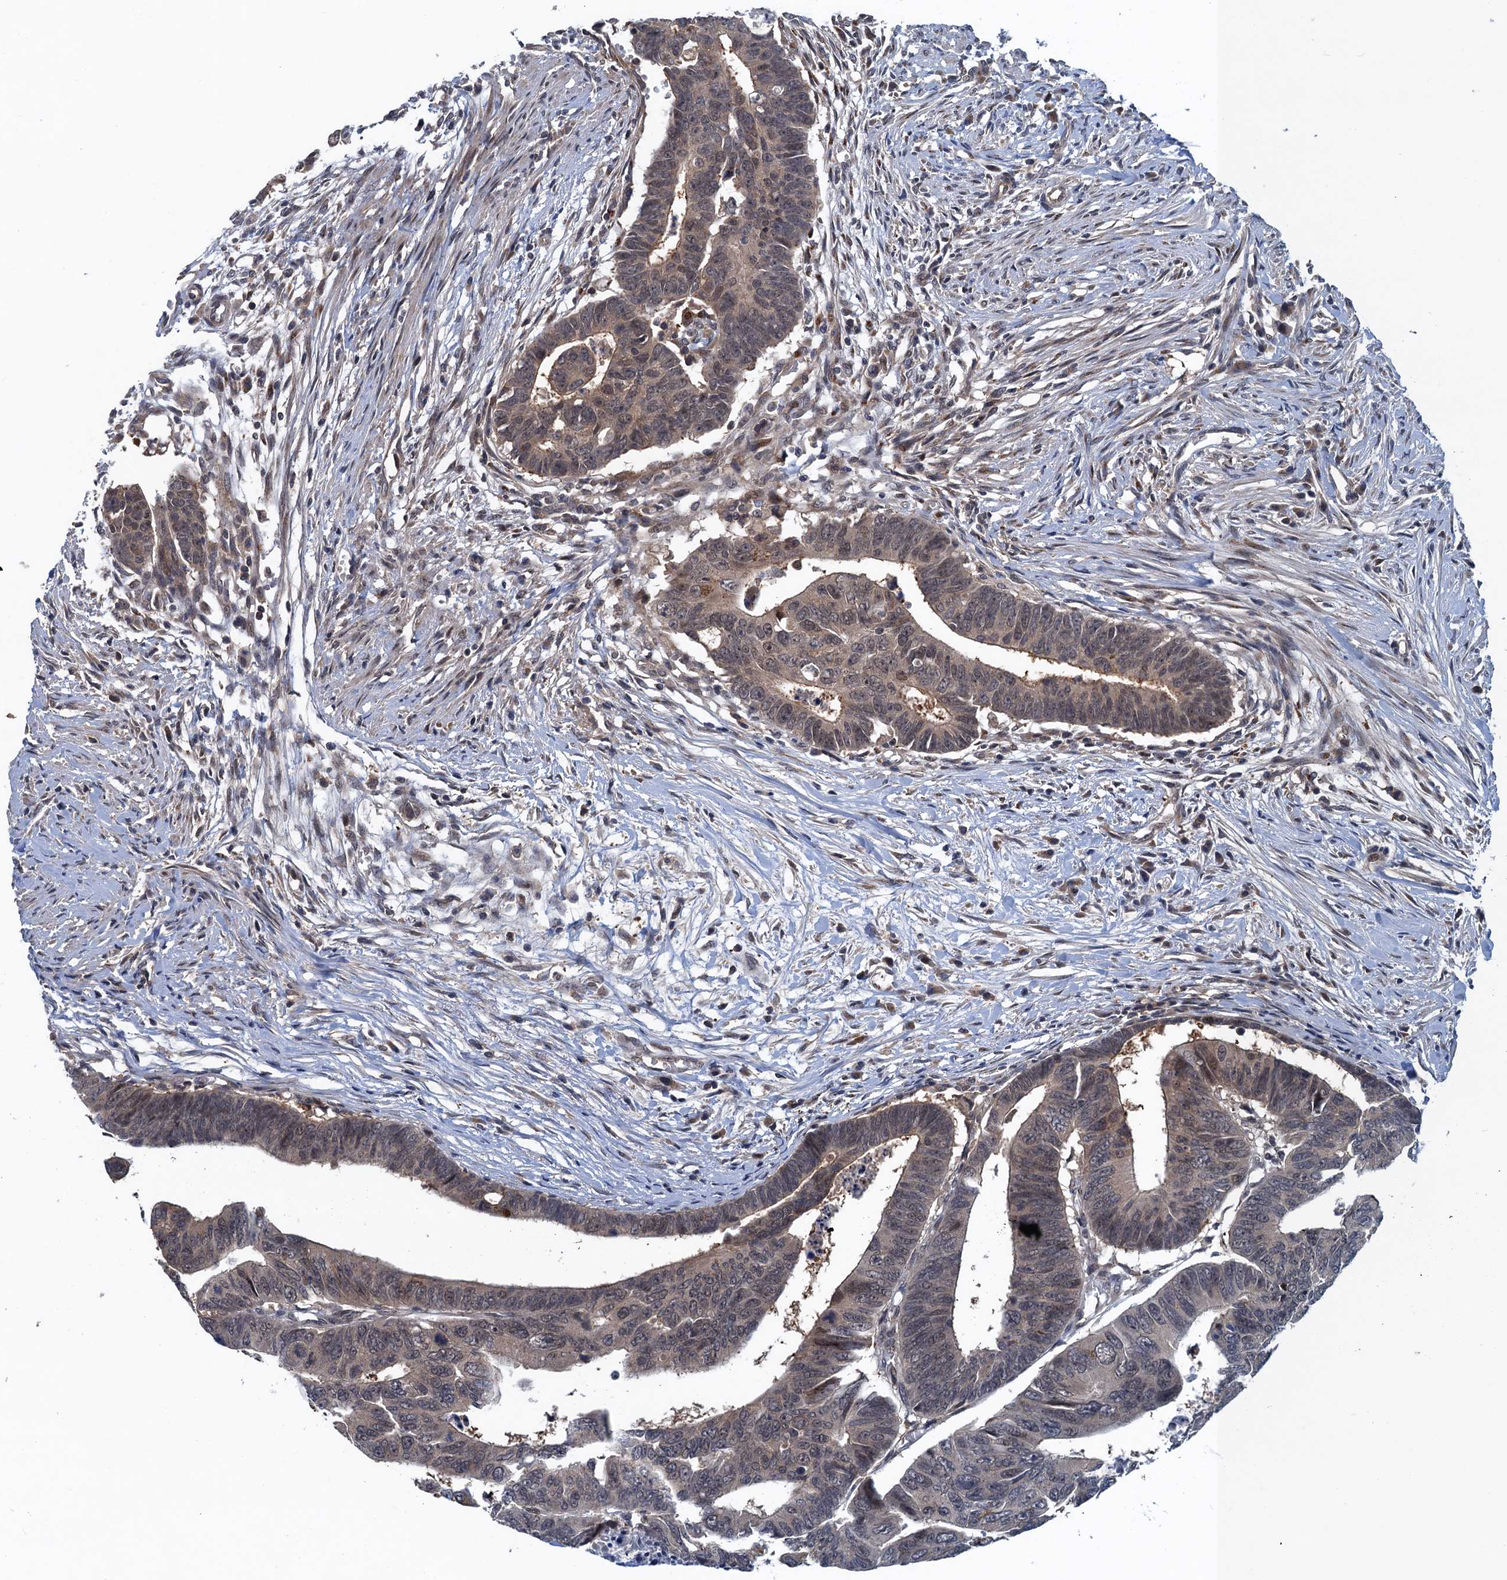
{"staining": {"intensity": "moderate", "quantity": "<25%", "location": "nuclear"}, "tissue": "colorectal cancer", "cell_type": "Tumor cells", "image_type": "cancer", "snomed": [{"axis": "morphology", "description": "Adenocarcinoma, NOS"}, {"axis": "topography", "description": "Rectum"}], "caption": "DAB immunohistochemical staining of colorectal cancer (adenocarcinoma) displays moderate nuclear protein positivity in approximately <25% of tumor cells.", "gene": "RNF165", "patient": {"sex": "female", "age": 65}}